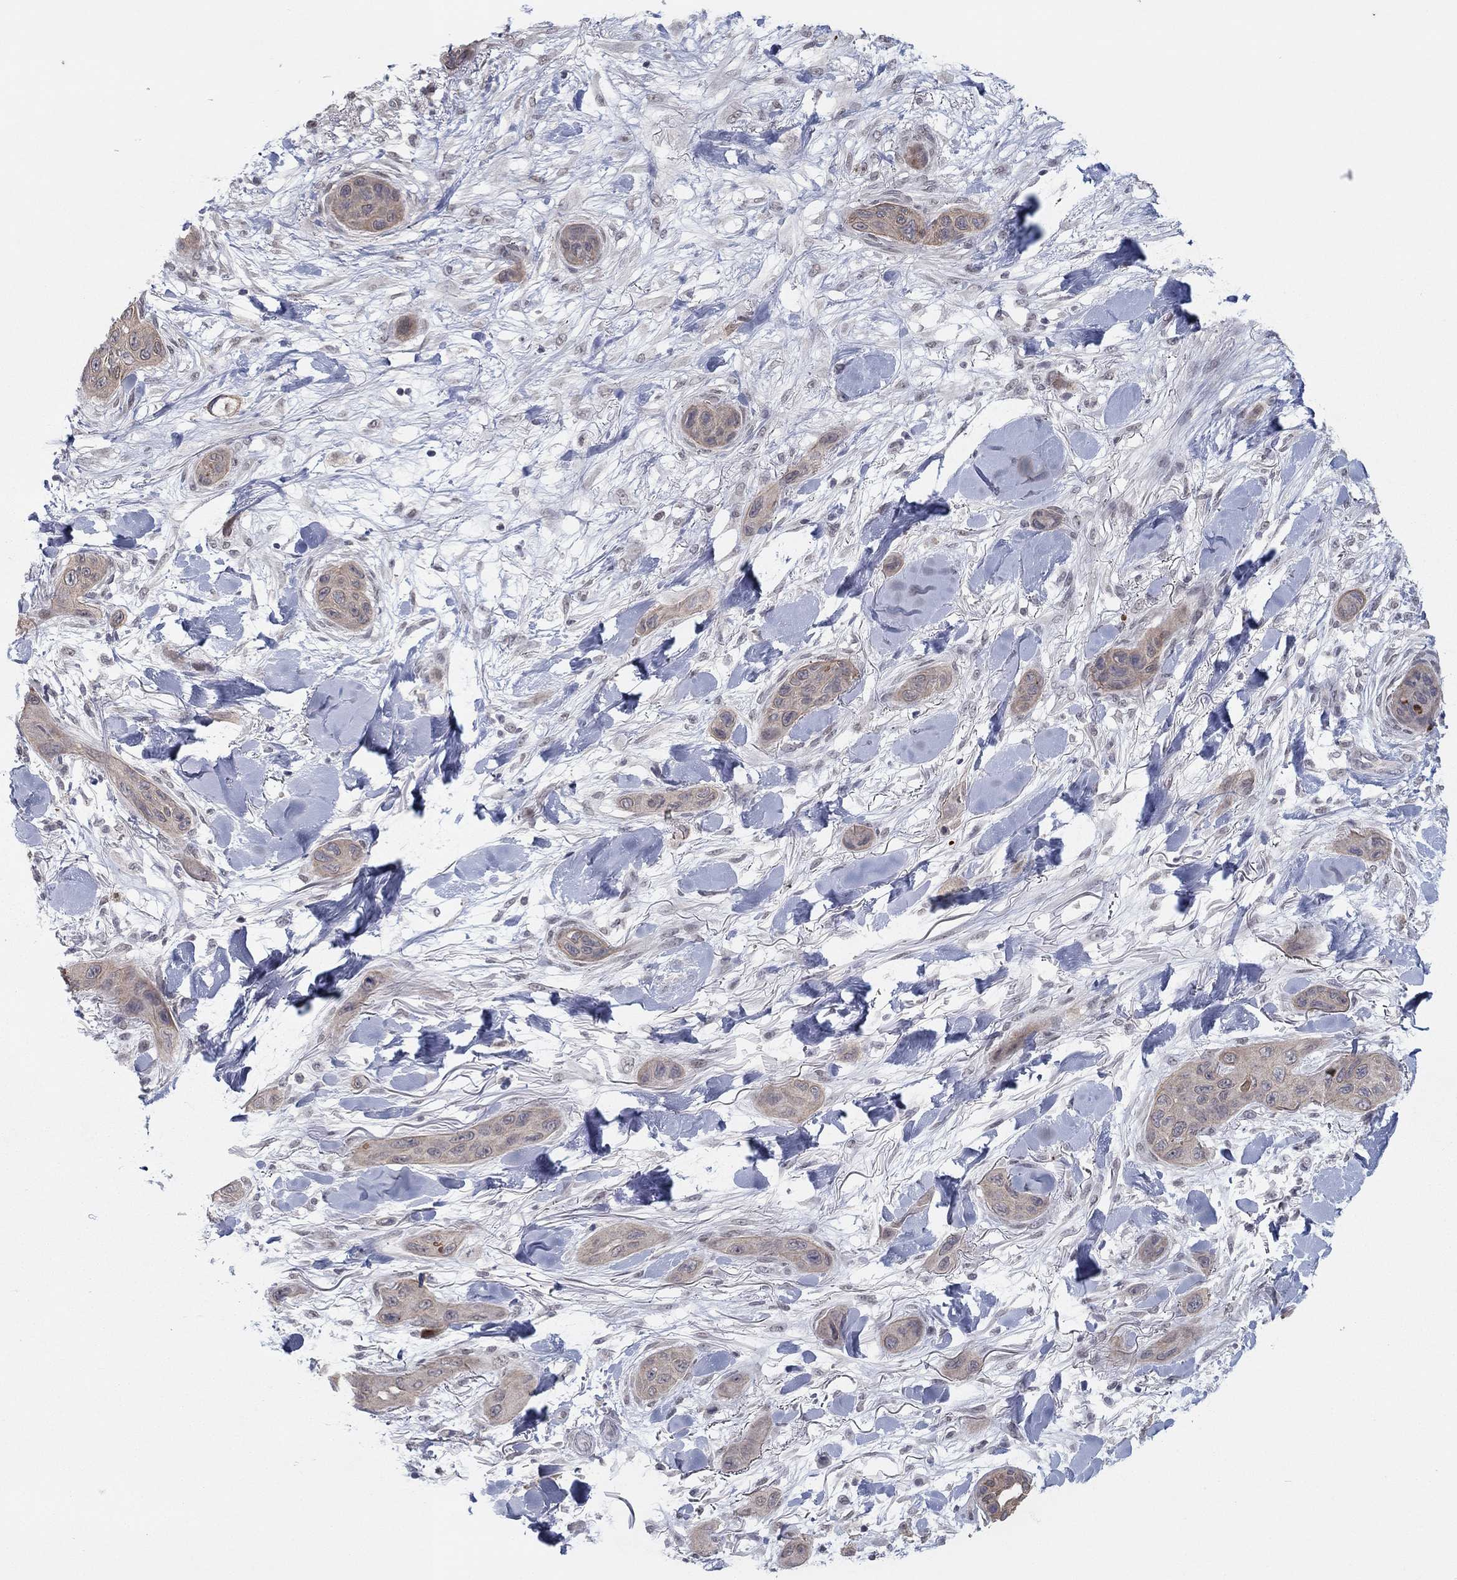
{"staining": {"intensity": "weak", "quantity": ">75%", "location": "cytoplasmic/membranous"}, "tissue": "skin cancer", "cell_type": "Tumor cells", "image_type": "cancer", "snomed": [{"axis": "morphology", "description": "Squamous cell carcinoma, NOS"}, {"axis": "topography", "description": "Skin"}], "caption": "Protein expression analysis of skin cancer (squamous cell carcinoma) displays weak cytoplasmic/membranous expression in approximately >75% of tumor cells. (Stains: DAB in brown, nuclei in blue, Microscopy: brightfield microscopy at high magnification).", "gene": "SLC22A2", "patient": {"sex": "male", "age": 78}}